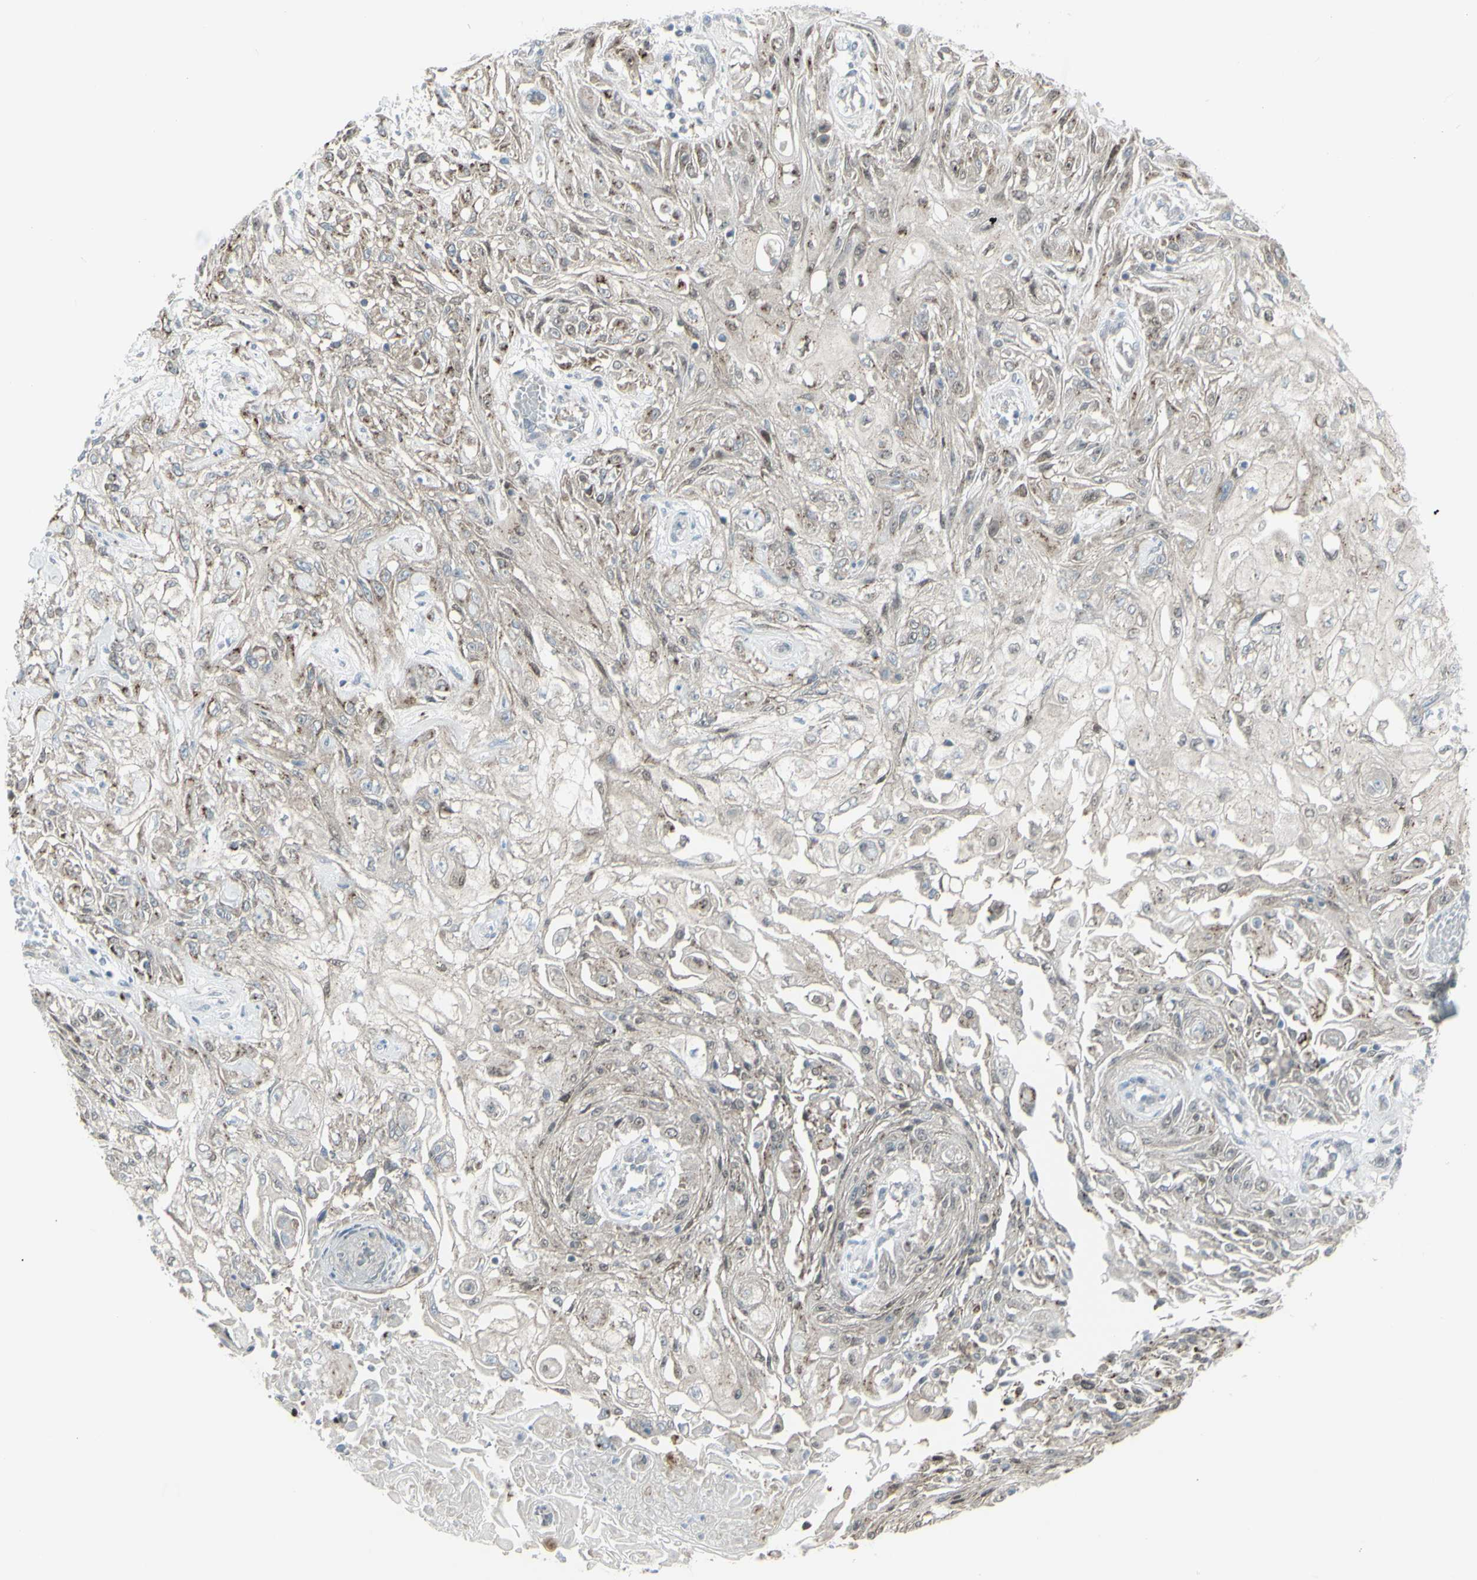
{"staining": {"intensity": "weak", "quantity": "25%-75%", "location": "cytoplasmic/membranous"}, "tissue": "skin cancer", "cell_type": "Tumor cells", "image_type": "cancer", "snomed": [{"axis": "morphology", "description": "Squamous cell carcinoma, NOS"}, {"axis": "topography", "description": "Skin"}], "caption": "Immunohistochemistry of human skin cancer exhibits low levels of weak cytoplasmic/membranous positivity in approximately 25%-75% of tumor cells. The staining is performed using DAB brown chromogen to label protein expression. The nuclei are counter-stained blue using hematoxylin.", "gene": "GALNT6", "patient": {"sex": "male", "age": 75}}